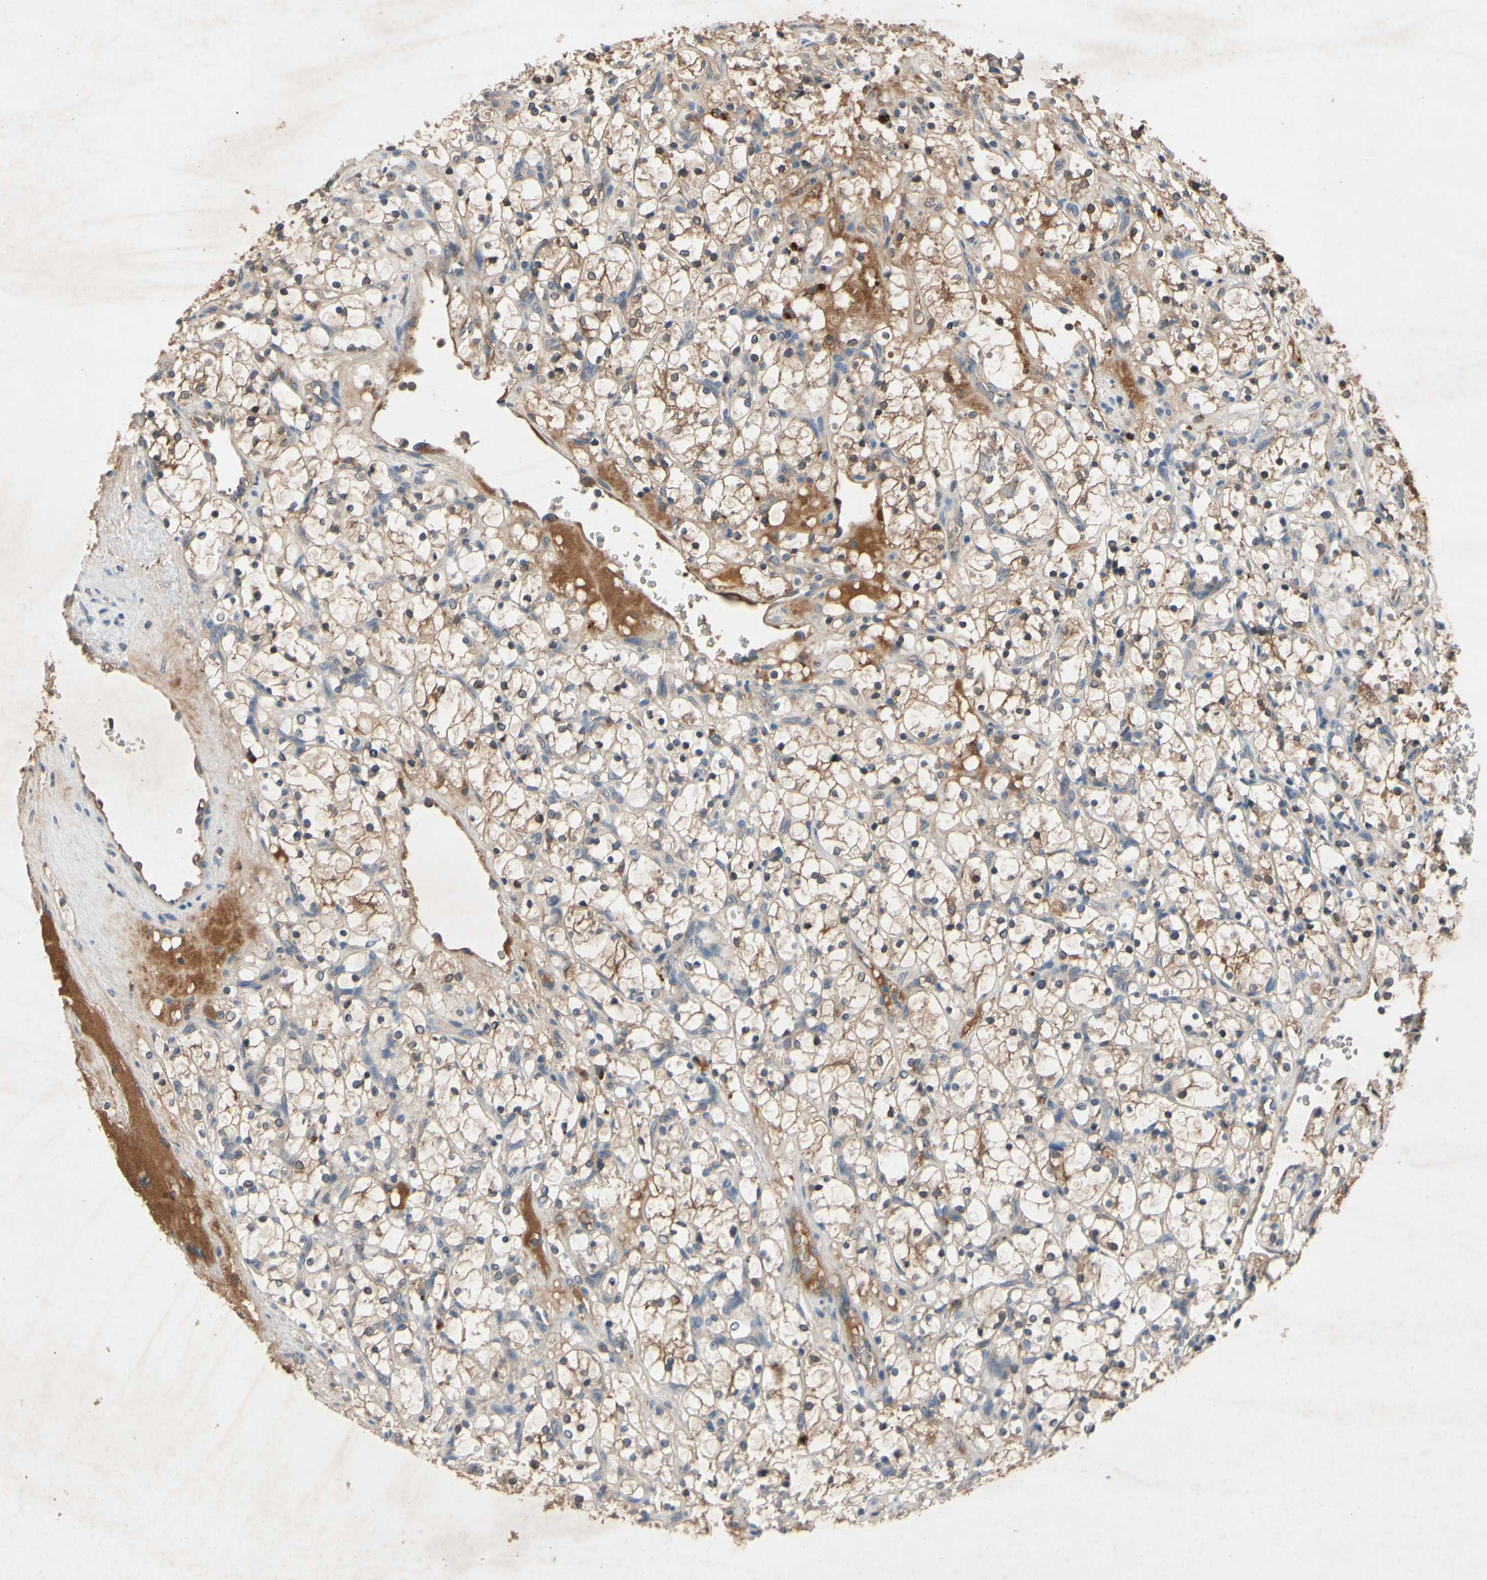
{"staining": {"intensity": "weak", "quantity": ">75%", "location": "cytoplasmic/membranous"}, "tissue": "renal cancer", "cell_type": "Tumor cells", "image_type": "cancer", "snomed": [{"axis": "morphology", "description": "Adenocarcinoma, NOS"}, {"axis": "topography", "description": "Kidney"}], "caption": "High-power microscopy captured an immunohistochemistry (IHC) histopathology image of renal cancer, revealing weak cytoplasmic/membranous positivity in approximately >75% of tumor cells.", "gene": "IL1RL1", "patient": {"sex": "female", "age": 69}}